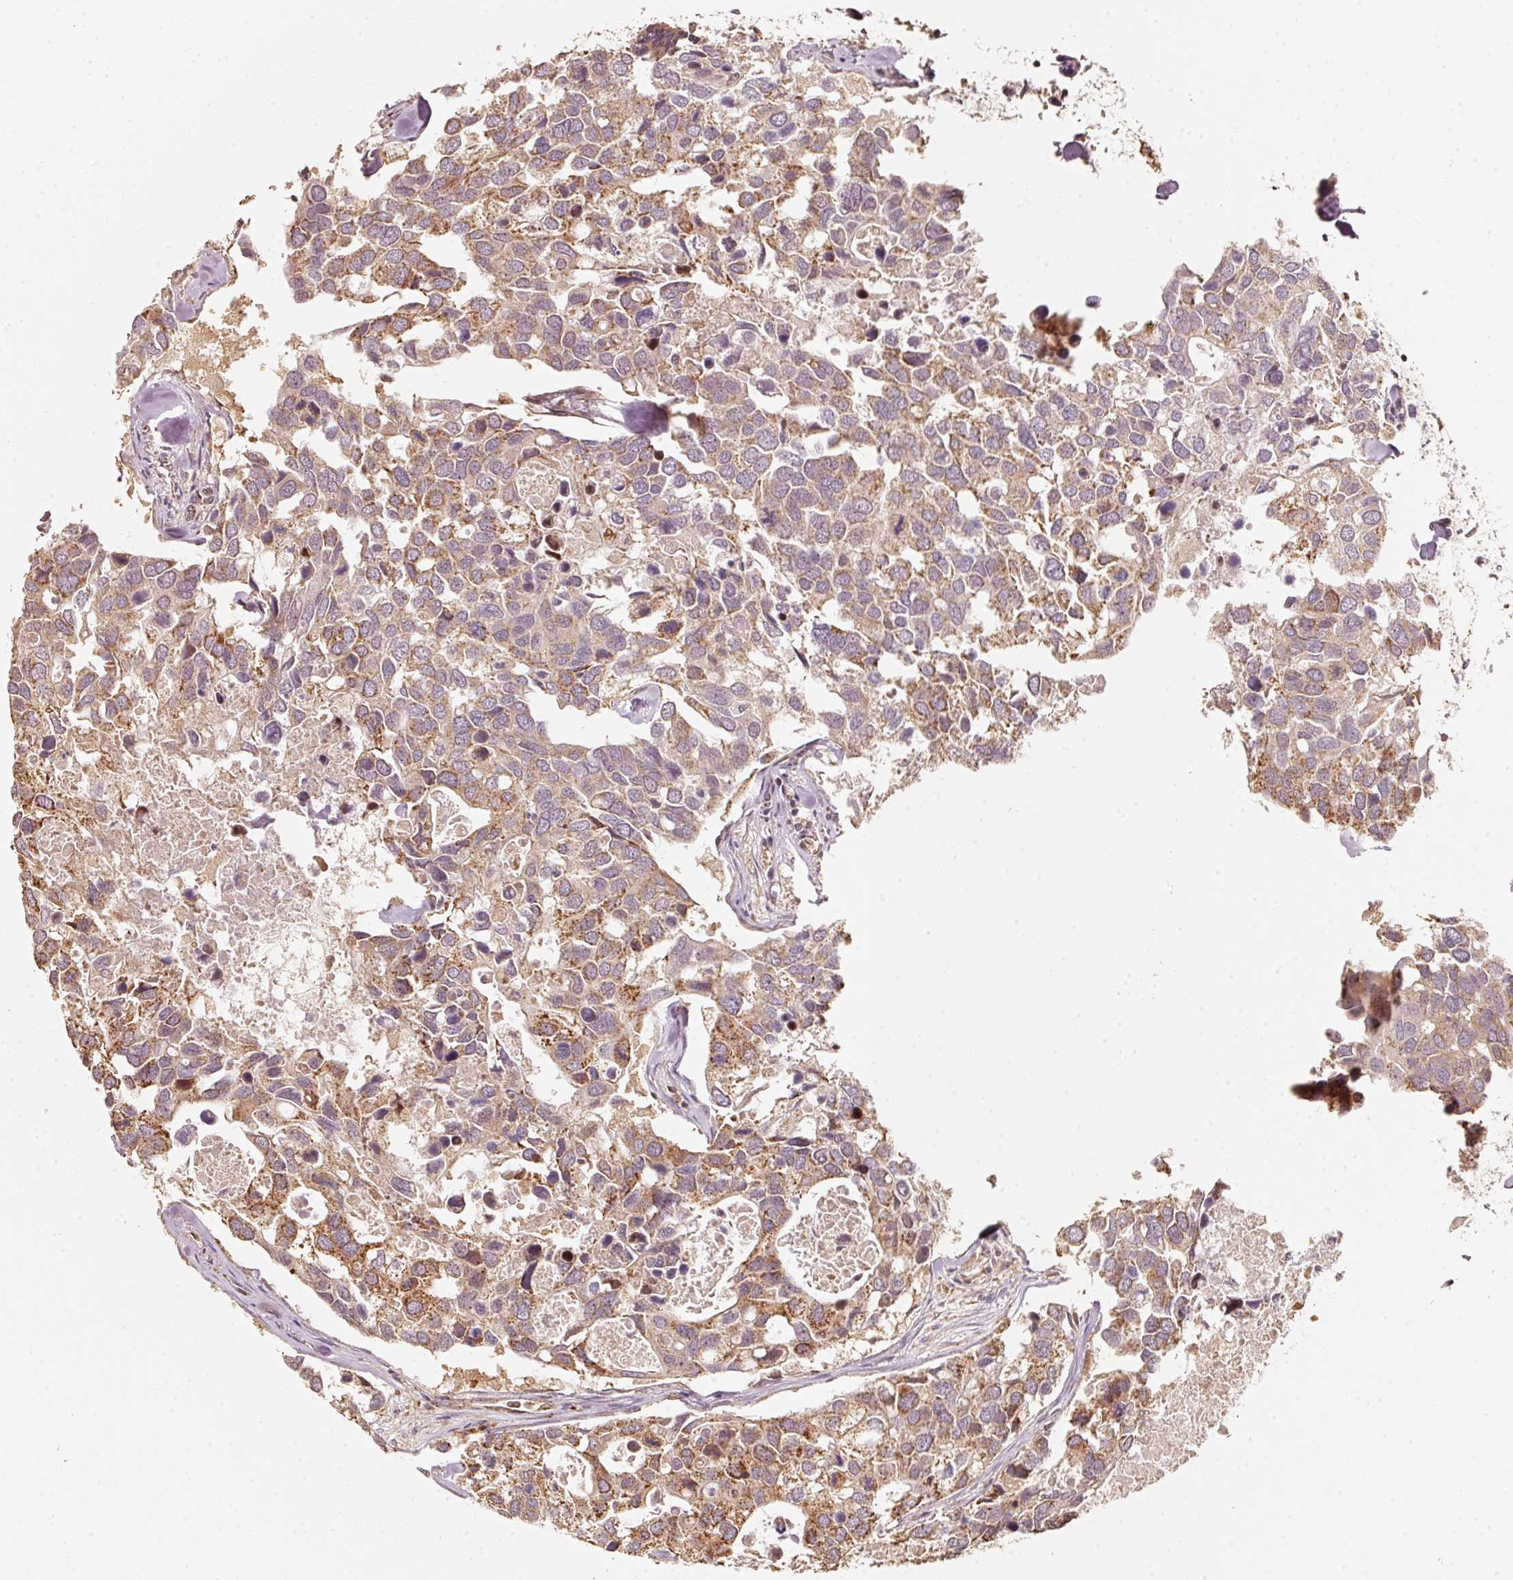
{"staining": {"intensity": "moderate", "quantity": ">75%", "location": "cytoplasmic/membranous"}, "tissue": "breast cancer", "cell_type": "Tumor cells", "image_type": "cancer", "snomed": [{"axis": "morphology", "description": "Duct carcinoma"}, {"axis": "topography", "description": "Breast"}], "caption": "This photomicrograph shows immunohistochemistry (IHC) staining of human breast cancer (intraductal carcinoma), with medium moderate cytoplasmic/membranous positivity in about >75% of tumor cells.", "gene": "RAB35", "patient": {"sex": "female", "age": 83}}